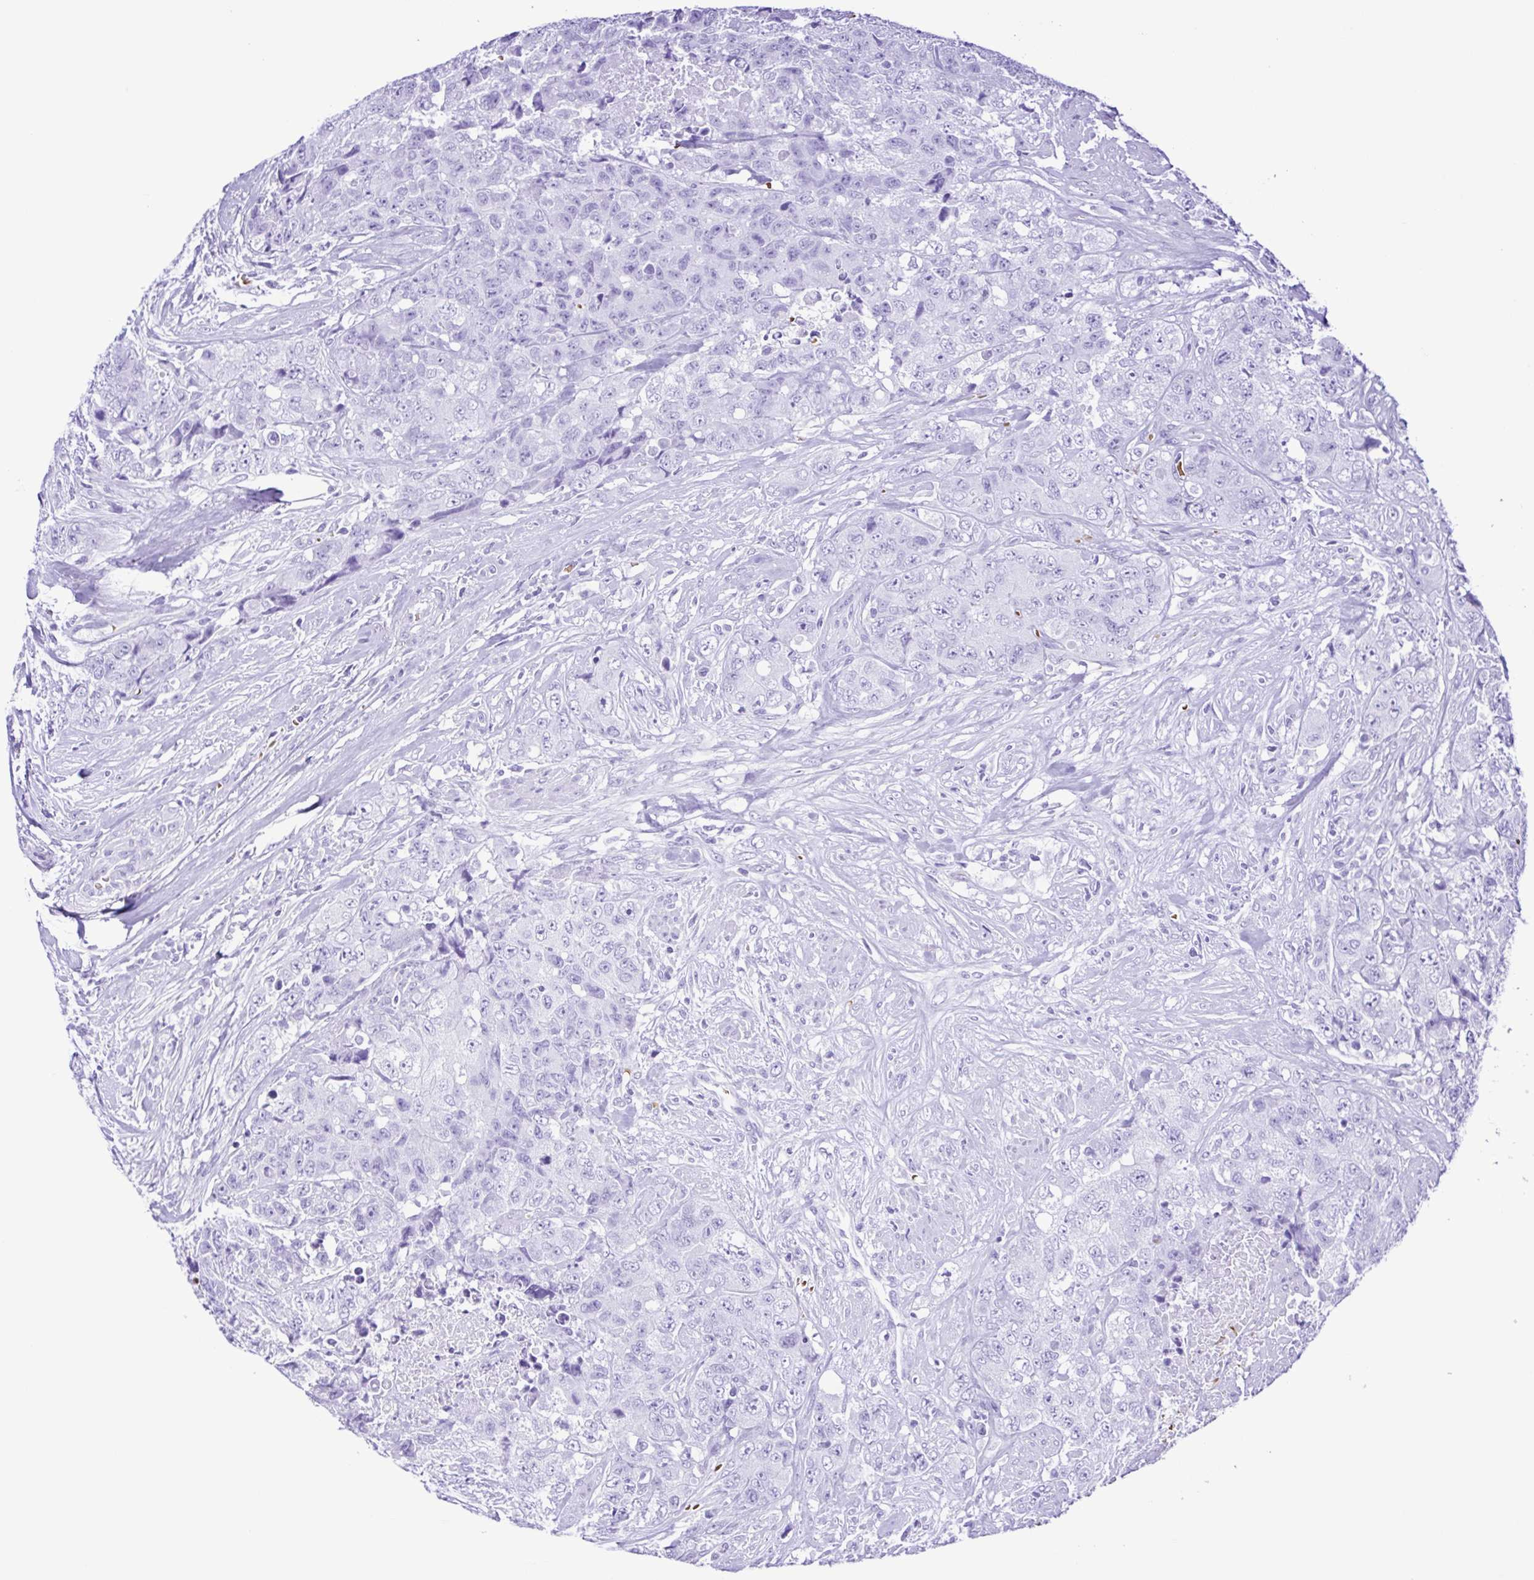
{"staining": {"intensity": "negative", "quantity": "none", "location": "none"}, "tissue": "urothelial cancer", "cell_type": "Tumor cells", "image_type": "cancer", "snomed": [{"axis": "morphology", "description": "Urothelial carcinoma, High grade"}, {"axis": "topography", "description": "Urinary bladder"}], "caption": "There is no significant staining in tumor cells of high-grade urothelial carcinoma. The staining was performed using DAB to visualize the protein expression in brown, while the nuclei were stained in blue with hematoxylin (Magnification: 20x).", "gene": "SYT1", "patient": {"sex": "female", "age": 78}}